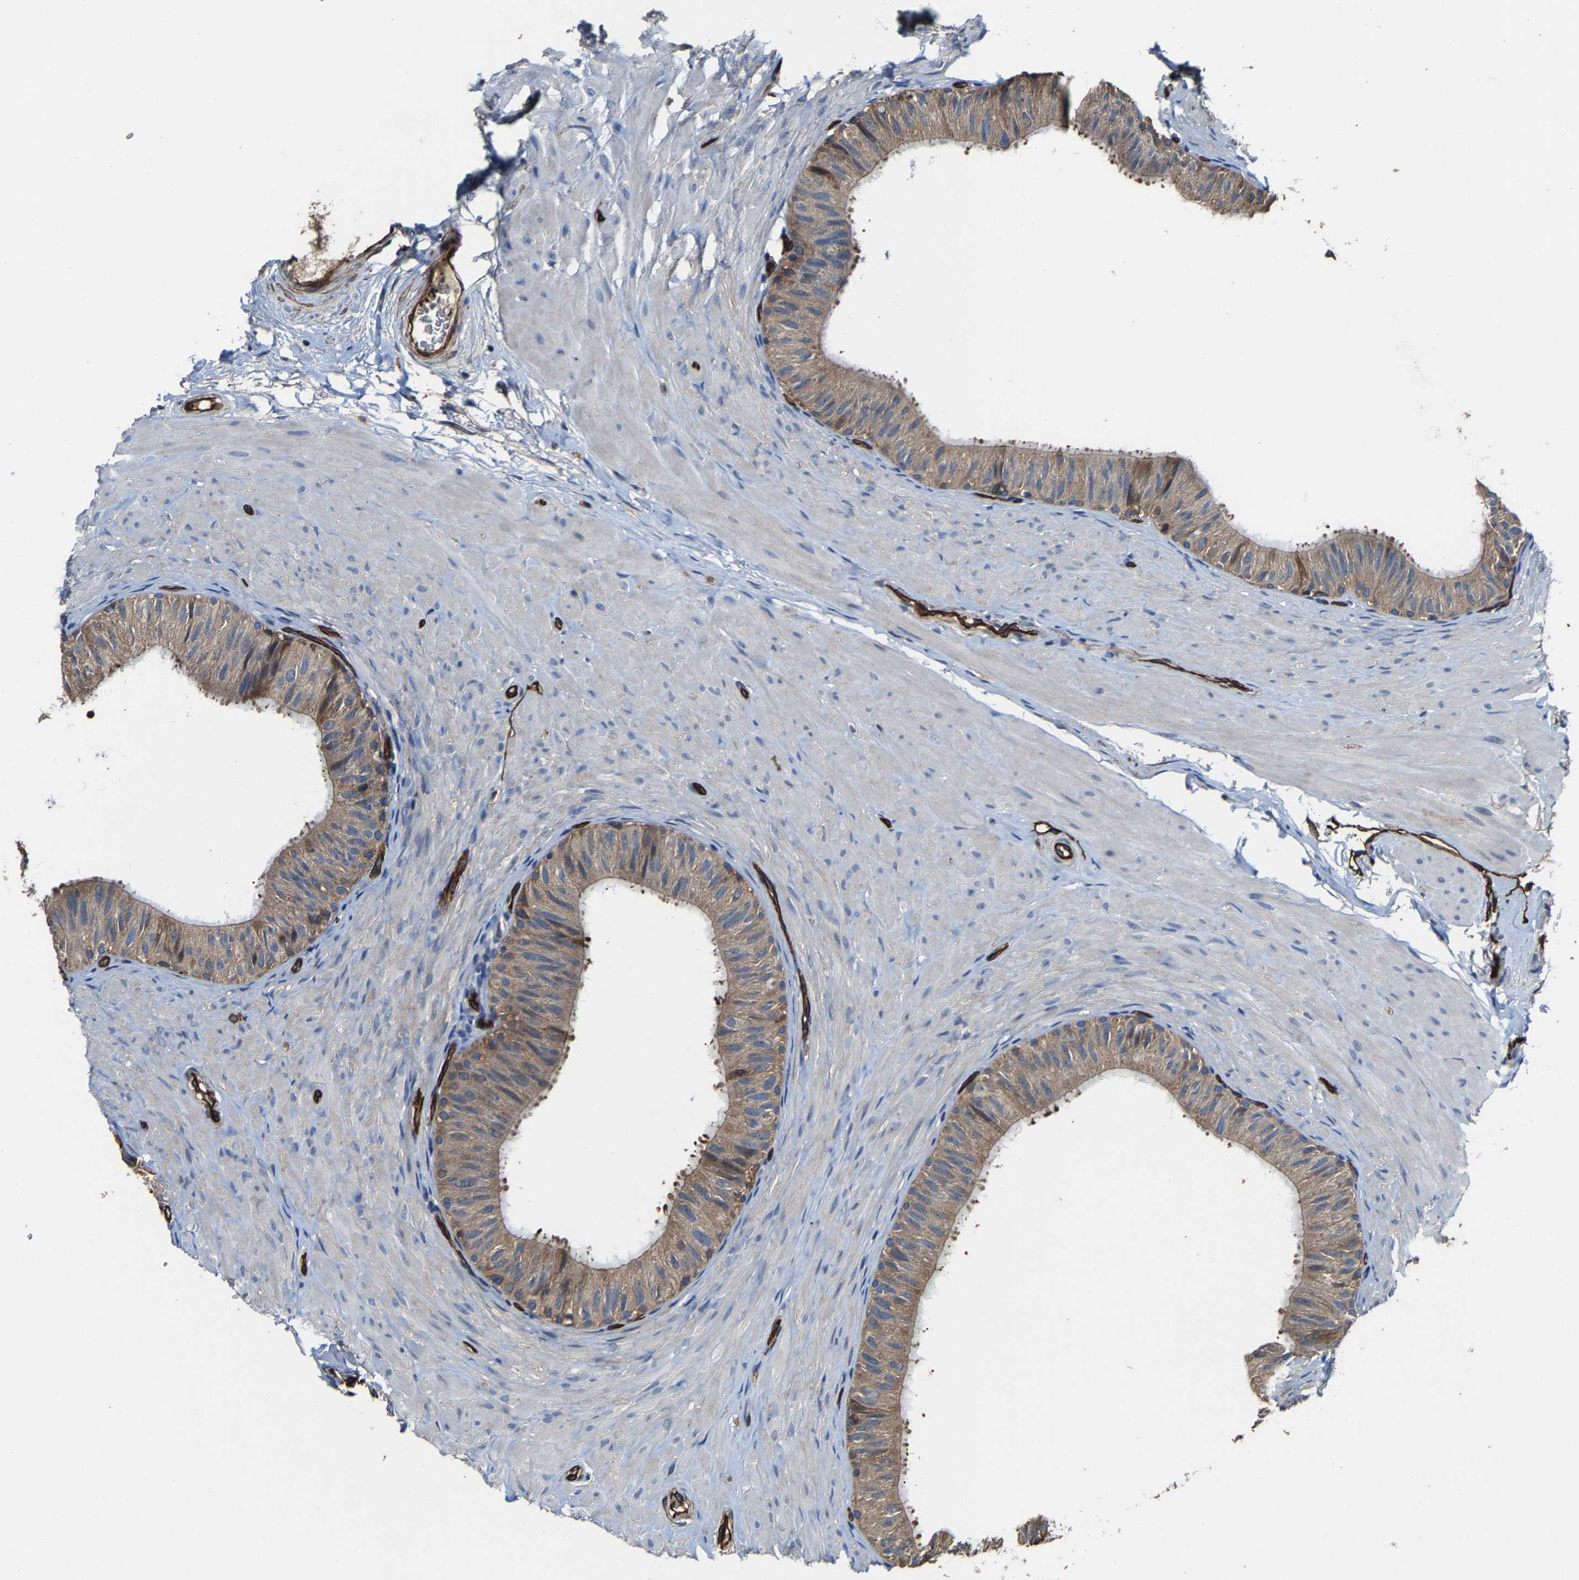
{"staining": {"intensity": "moderate", "quantity": ">75%", "location": "cytoplasmic/membranous"}, "tissue": "epididymis", "cell_type": "Glandular cells", "image_type": "normal", "snomed": [{"axis": "morphology", "description": "Normal tissue, NOS"}, {"axis": "topography", "description": "Epididymis"}], "caption": "Immunohistochemistry (DAB (3,3'-diaminobenzidine)) staining of normal epididymis reveals moderate cytoplasmic/membranous protein positivity in about >75% of glandular cells. Ihc stains the protein in brown and the nuclei are stained blue.", "gene": "GFRA3", "patient": {"sex": "male", "age": 34}}